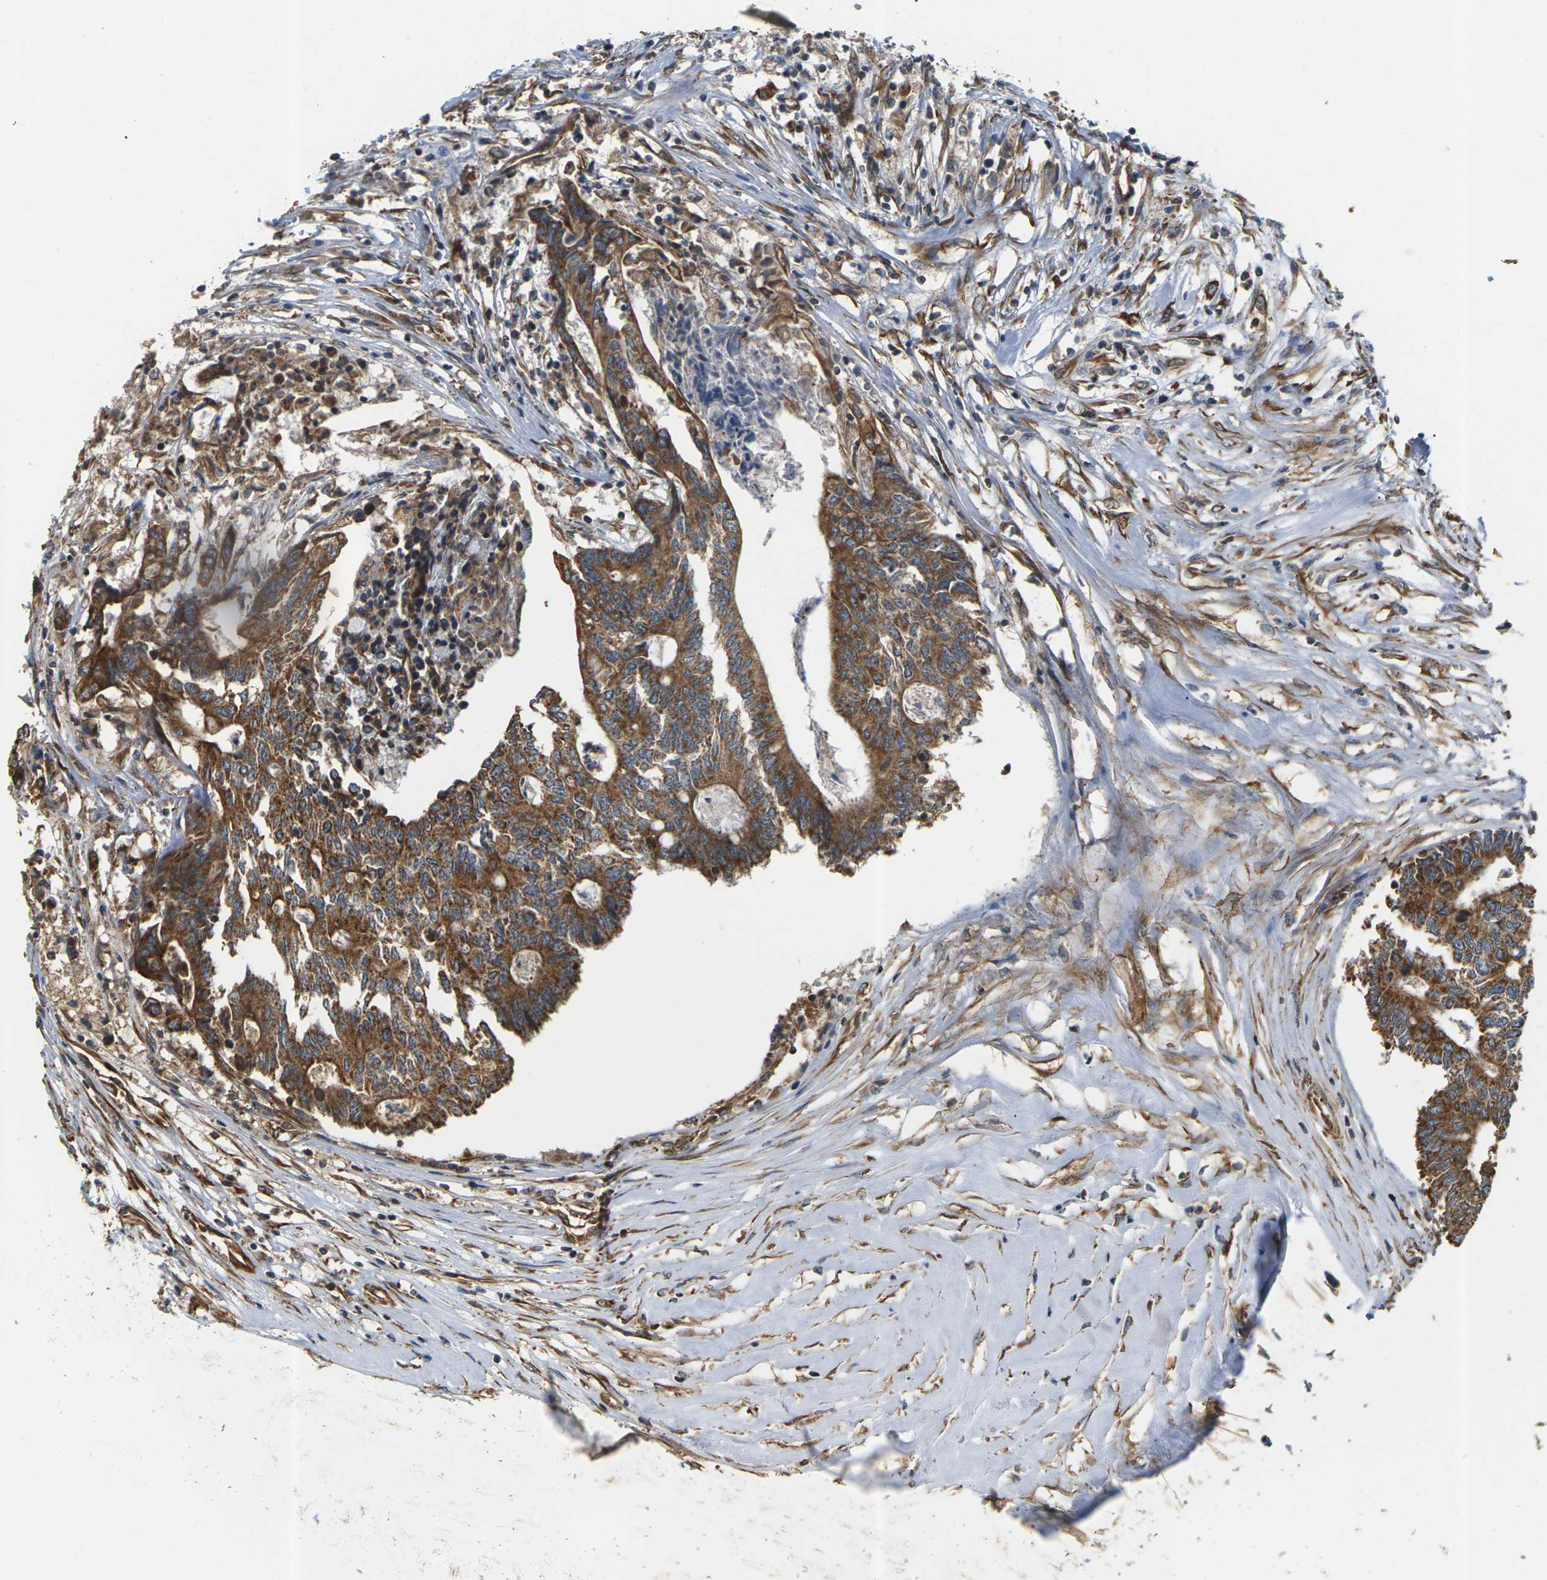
{"staining": {"intensity": "moderate", "quantity": ">75%", "location": "cytoplasmic/membranous"}, "tissue": "colorectal cancer", "cell_type": "Tumor cells", "image_type": "cancer", "snomed": [{"axis": "morphology", "description": "Adenocarcinoma, NOS"}, {"axis": "topography", "description": "Rectum"}], "caption": "This image exhibits immunohistochemistry (IHC) staining of colorectal cancer (adenocarcinoma), with medium moderate cytoplasmic/membranous positivity in about >75% of tumor cells.", "gene": "PCDHB4", "patient": {"sex": "male", "age": 63}}